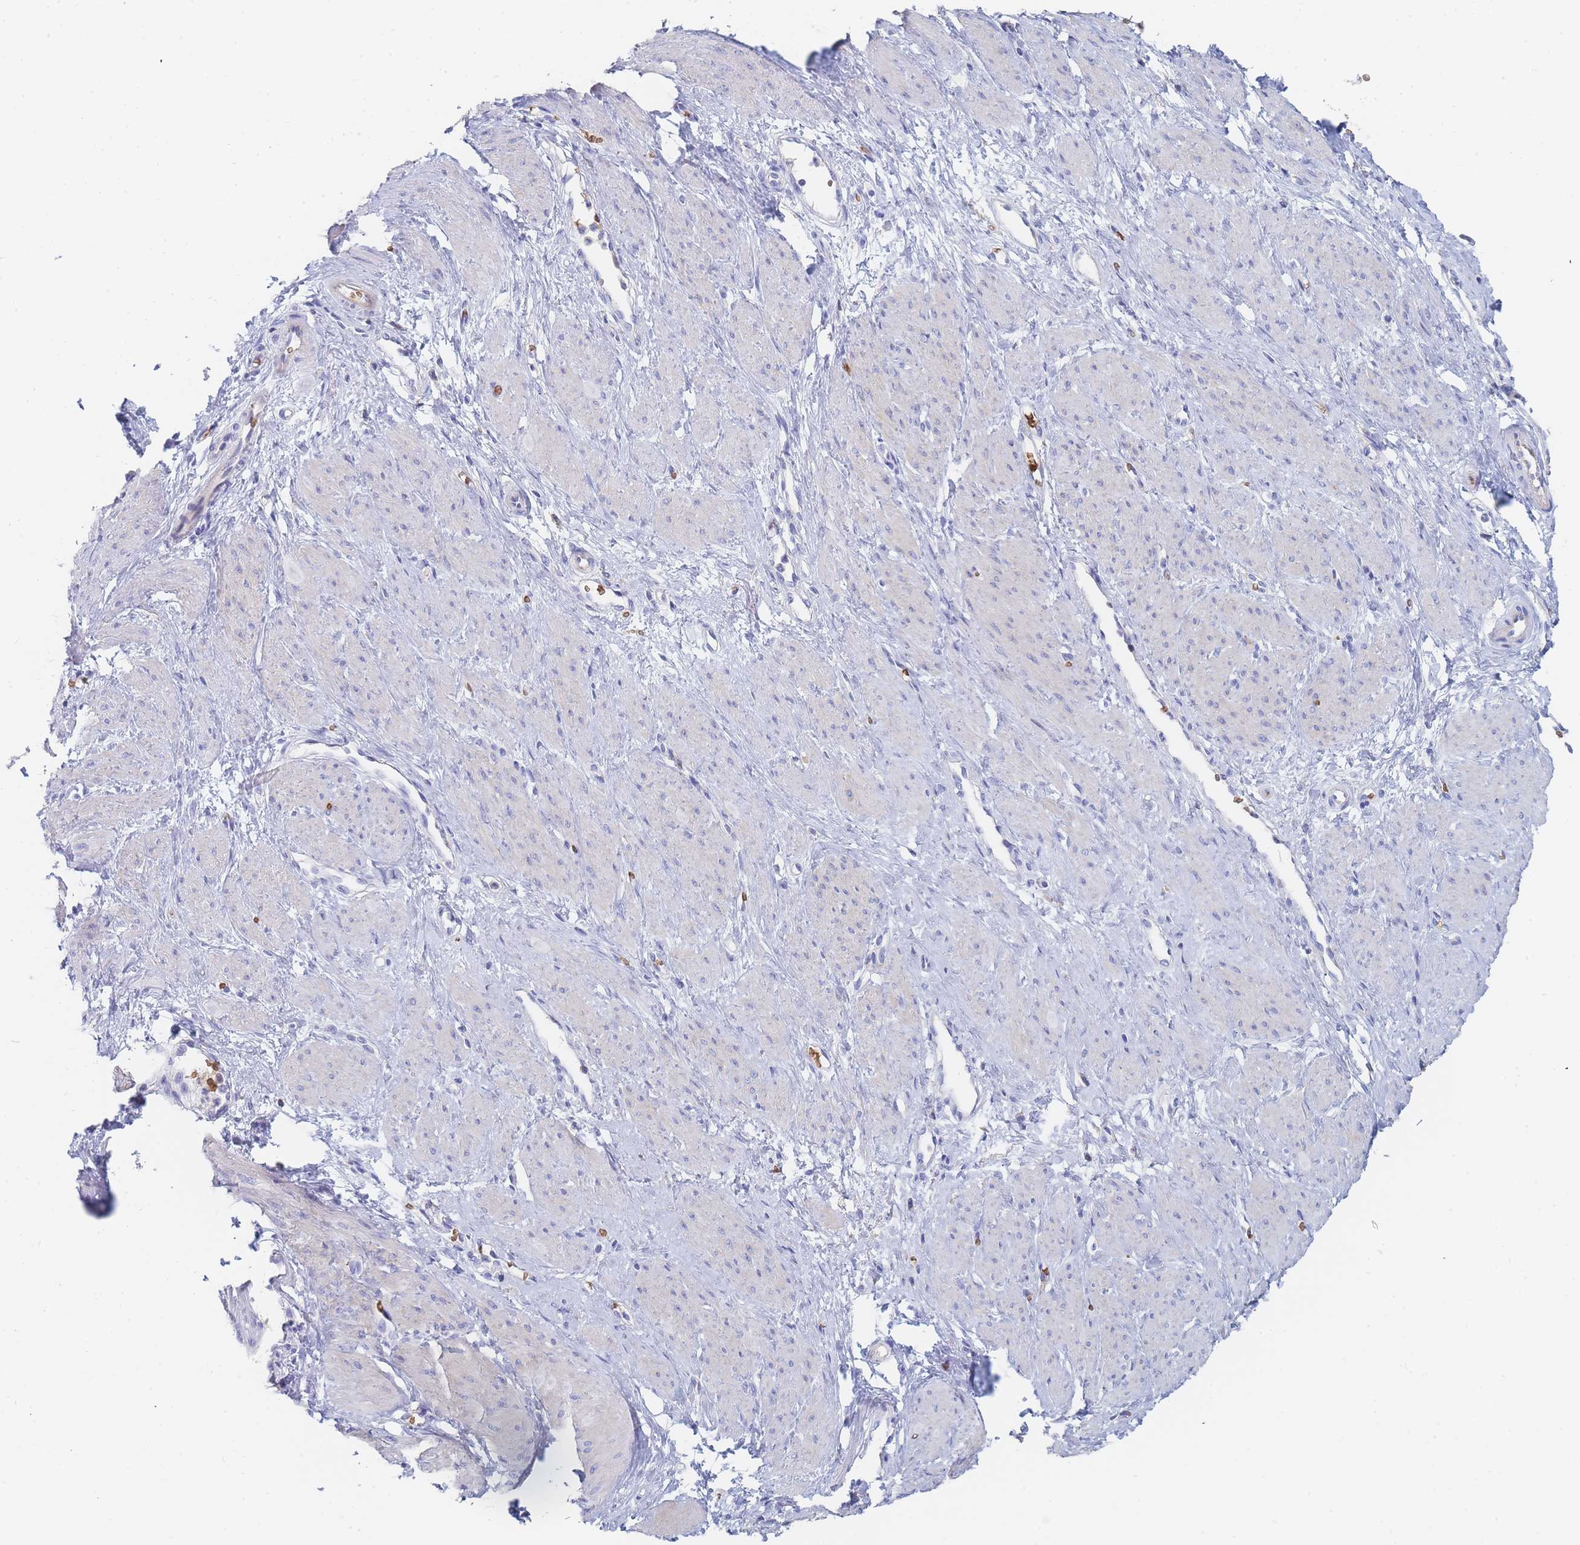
{"staining": {"intensity": "negative", "quantity": "none", "location": "none"}, "tissue": "smooth muscle", "cell_type": "Smooth muscle cells", "image_type": "normal", "snomed": [{"axis": "morphology", "description": "Normal tissue, NOS"}, {"axis": "topography", "description": "Smooth muscle"}, {"axis": "topography", "description": "Uterus"}], "caption": "This photomicrograph is of normal smooth muscle stained with immunohistochemistry to label a protein in brown with the nuclei are counter-stained blue. There is no positivity in smooth muscle cells. (DAB IHC, high magnification).", "gene": "SLC2A1", "patient": {"sex": "female", "age": 39}}